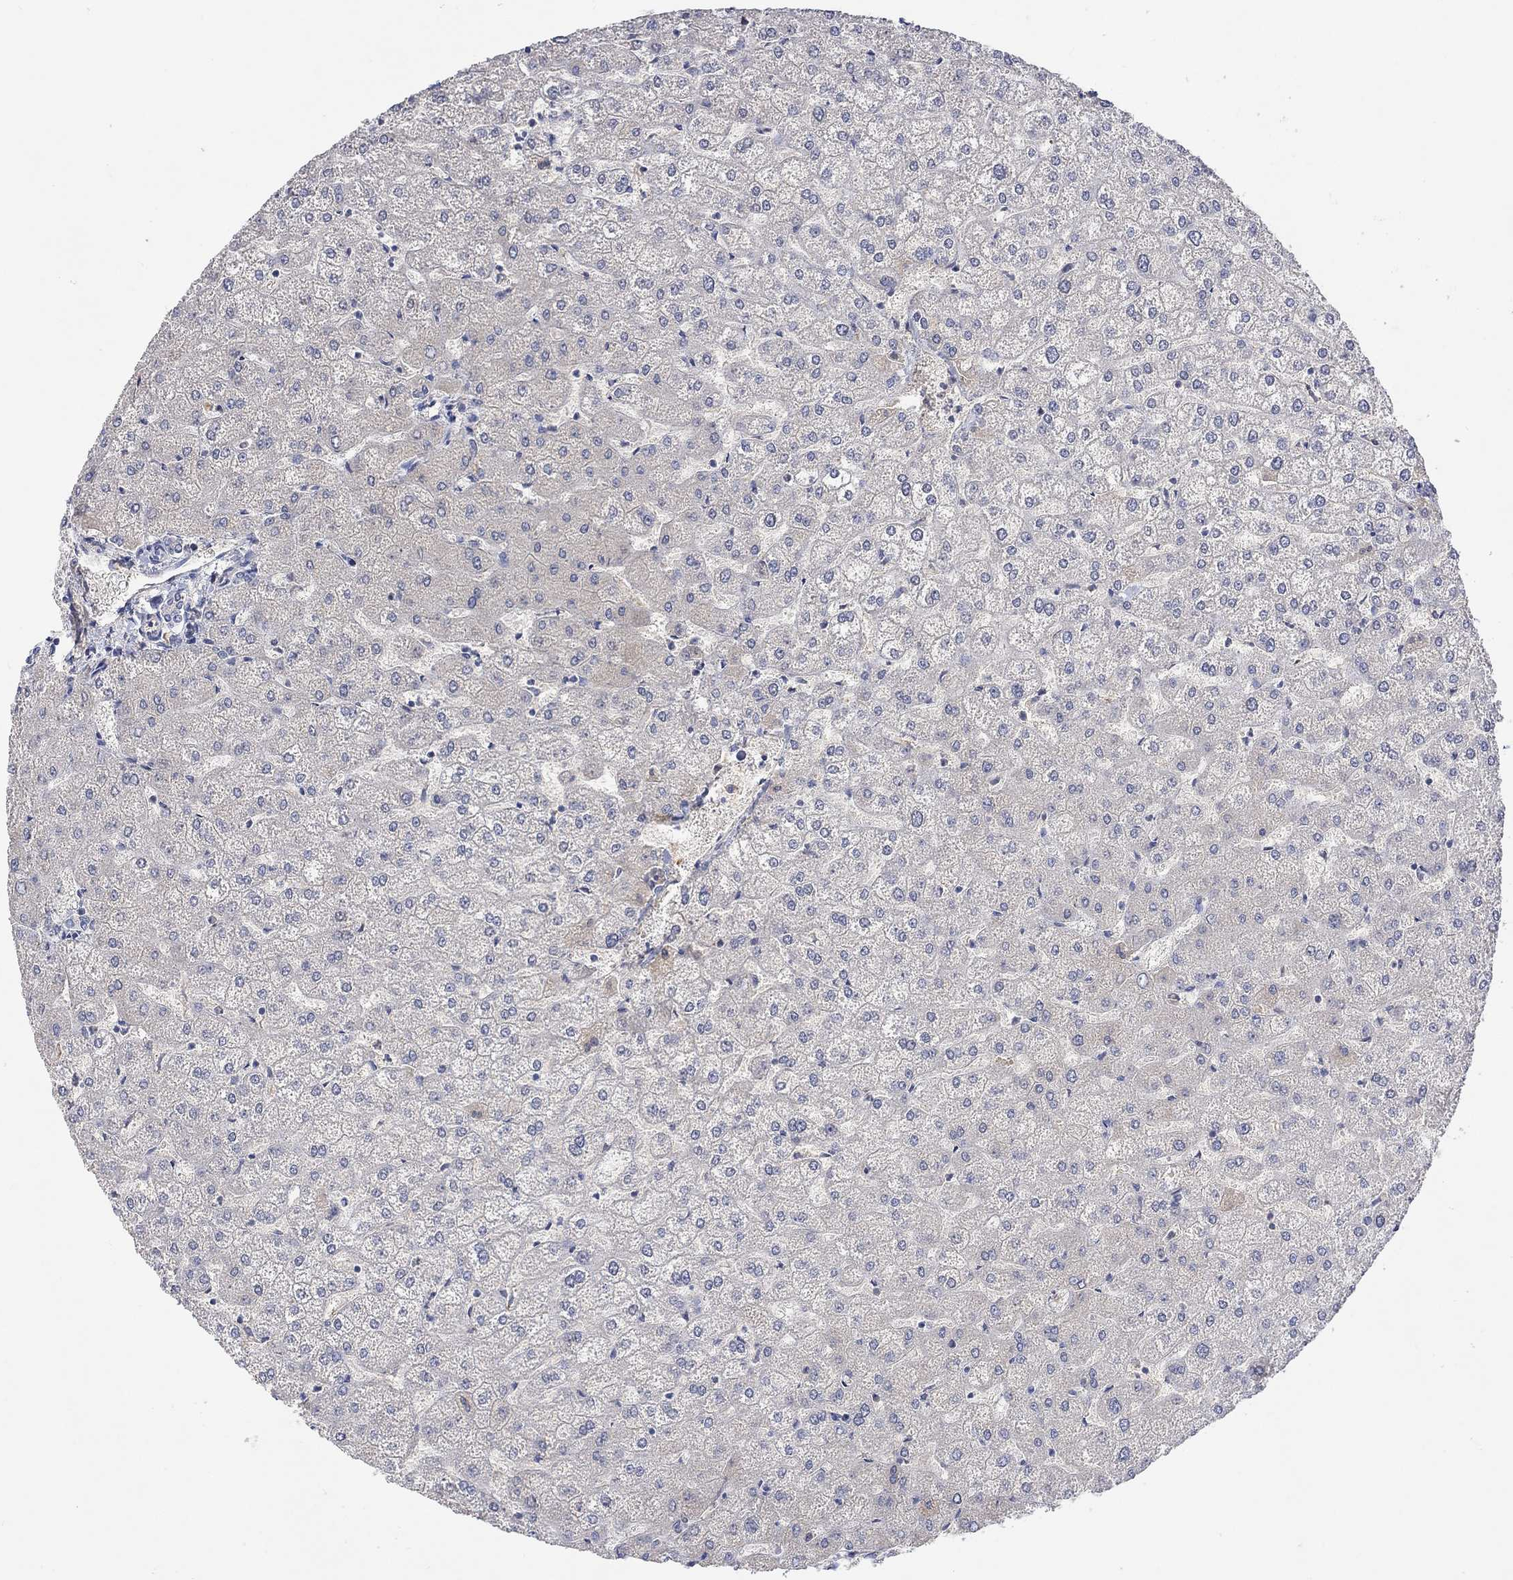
{"staining": {"intensity": "negative", "quantity": "none", "location": "none"}, "tissue": "liver", "cell_type": "Cholangiocytes", "image_type": "normal", "snomed": [{"axis": "morphology", "description": "Normal tissue, NOS"}, {"axis": "topography", "description": "Liver"}], "caption": "Human liver stained for a protein using immunohistochemistry reveals no expression in cholangiocytes.", "gene": "MSTN", "patient": {"sex": "female", "age": 32}}